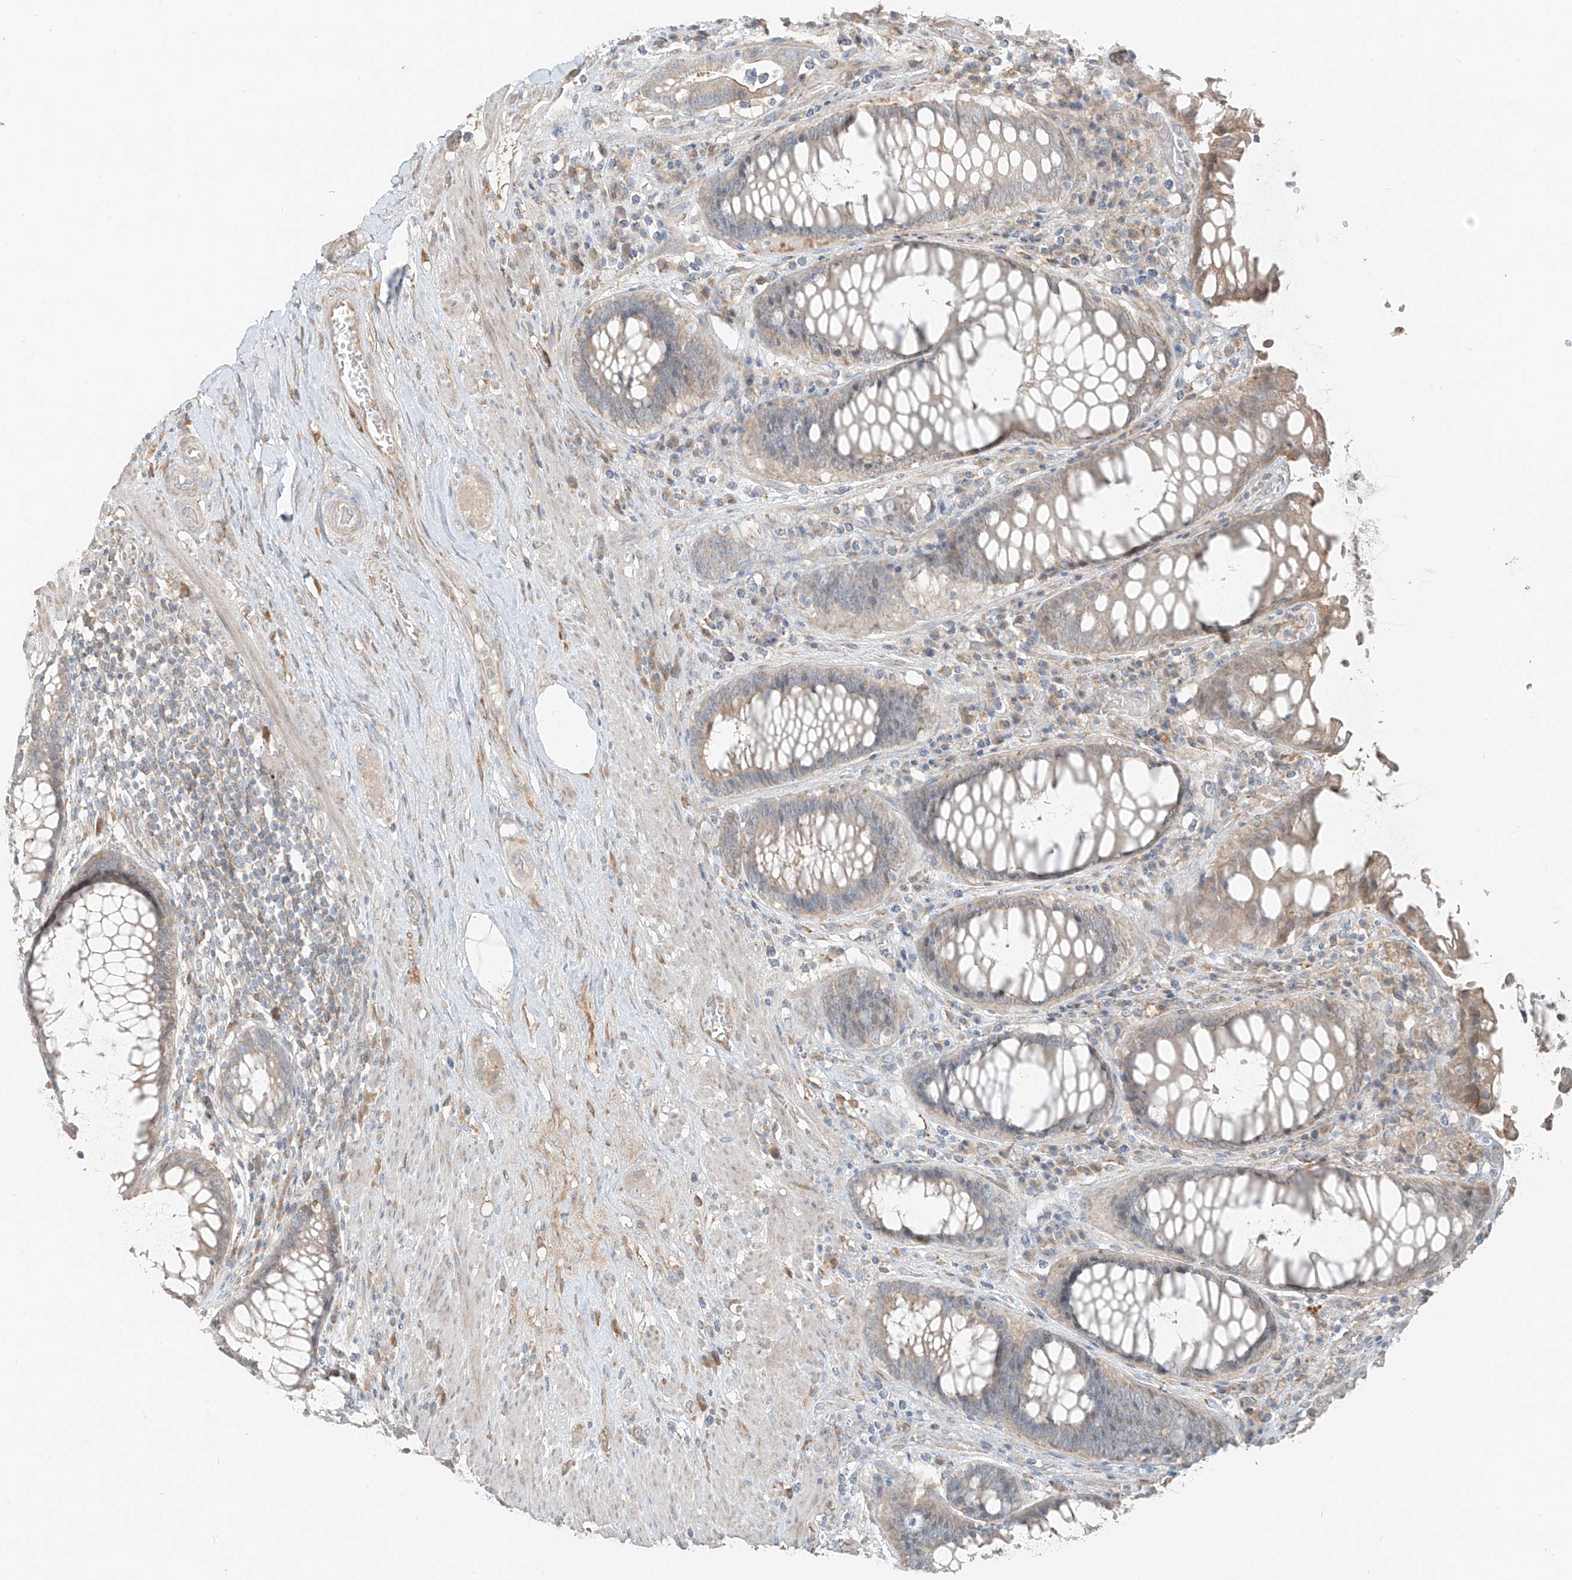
{"staining": {"intensity": "moderate", "quantity": "<25%", "location": "cytoplasmic/membranous"}, "tissue": "rectum", "cell_type": "Glandular cells", "image_type": "normal", "snomed": [{"axis": "morphology", "description": "Normal tissue, NOS"}, {"axis": "topography", "description": "Rectum"}], "caption": "An immunohistochemistry micrograph of unremarkable tissue is shown. Protein staining in brown shows moderate cytoplasmic/membranous positivity in rectum within glandular cells.", "gene": "FSTL1", "patient": {"sex": "male", "age": 64}}